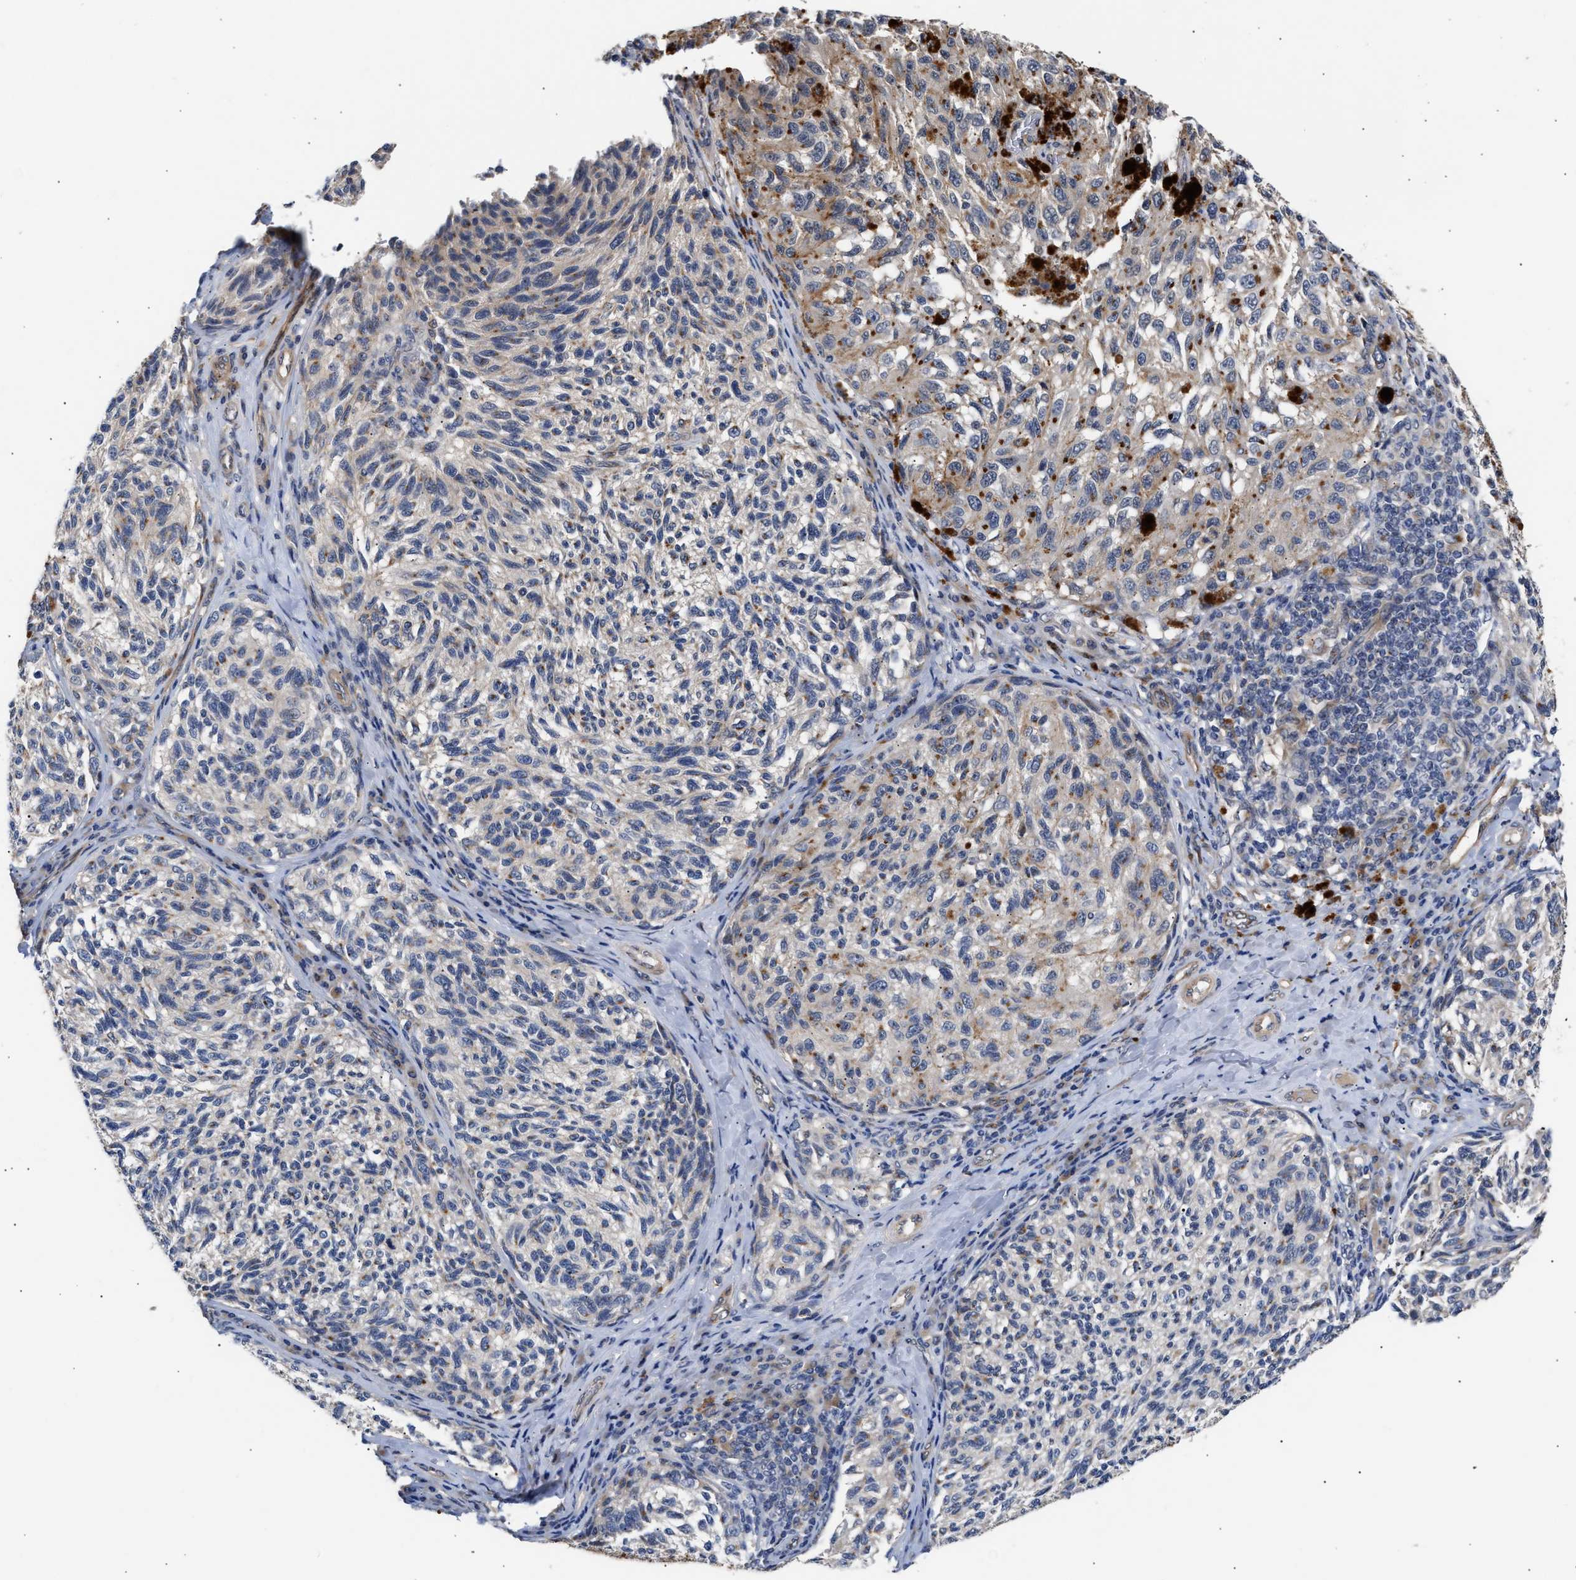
{"staining": {"intensity": "weak", "quantity": "<25%", "location": "cytoplasmic/membranous"}, "tissue": "melanoma", "cell_type": "Tumor cells", "image_type": "cancer", "snomed": [{"axis": "morphology", "description": "Malignant melanoma, NOS"}, {"axis": "topography", "description": "Skin"}], "caption": "This is an immunohistochemistry (IHC) micrograph of human melanoma. There is no expression in tumor cells.", "gene": "CCDC146", "patient": {"sex": "female", "age": 73}}